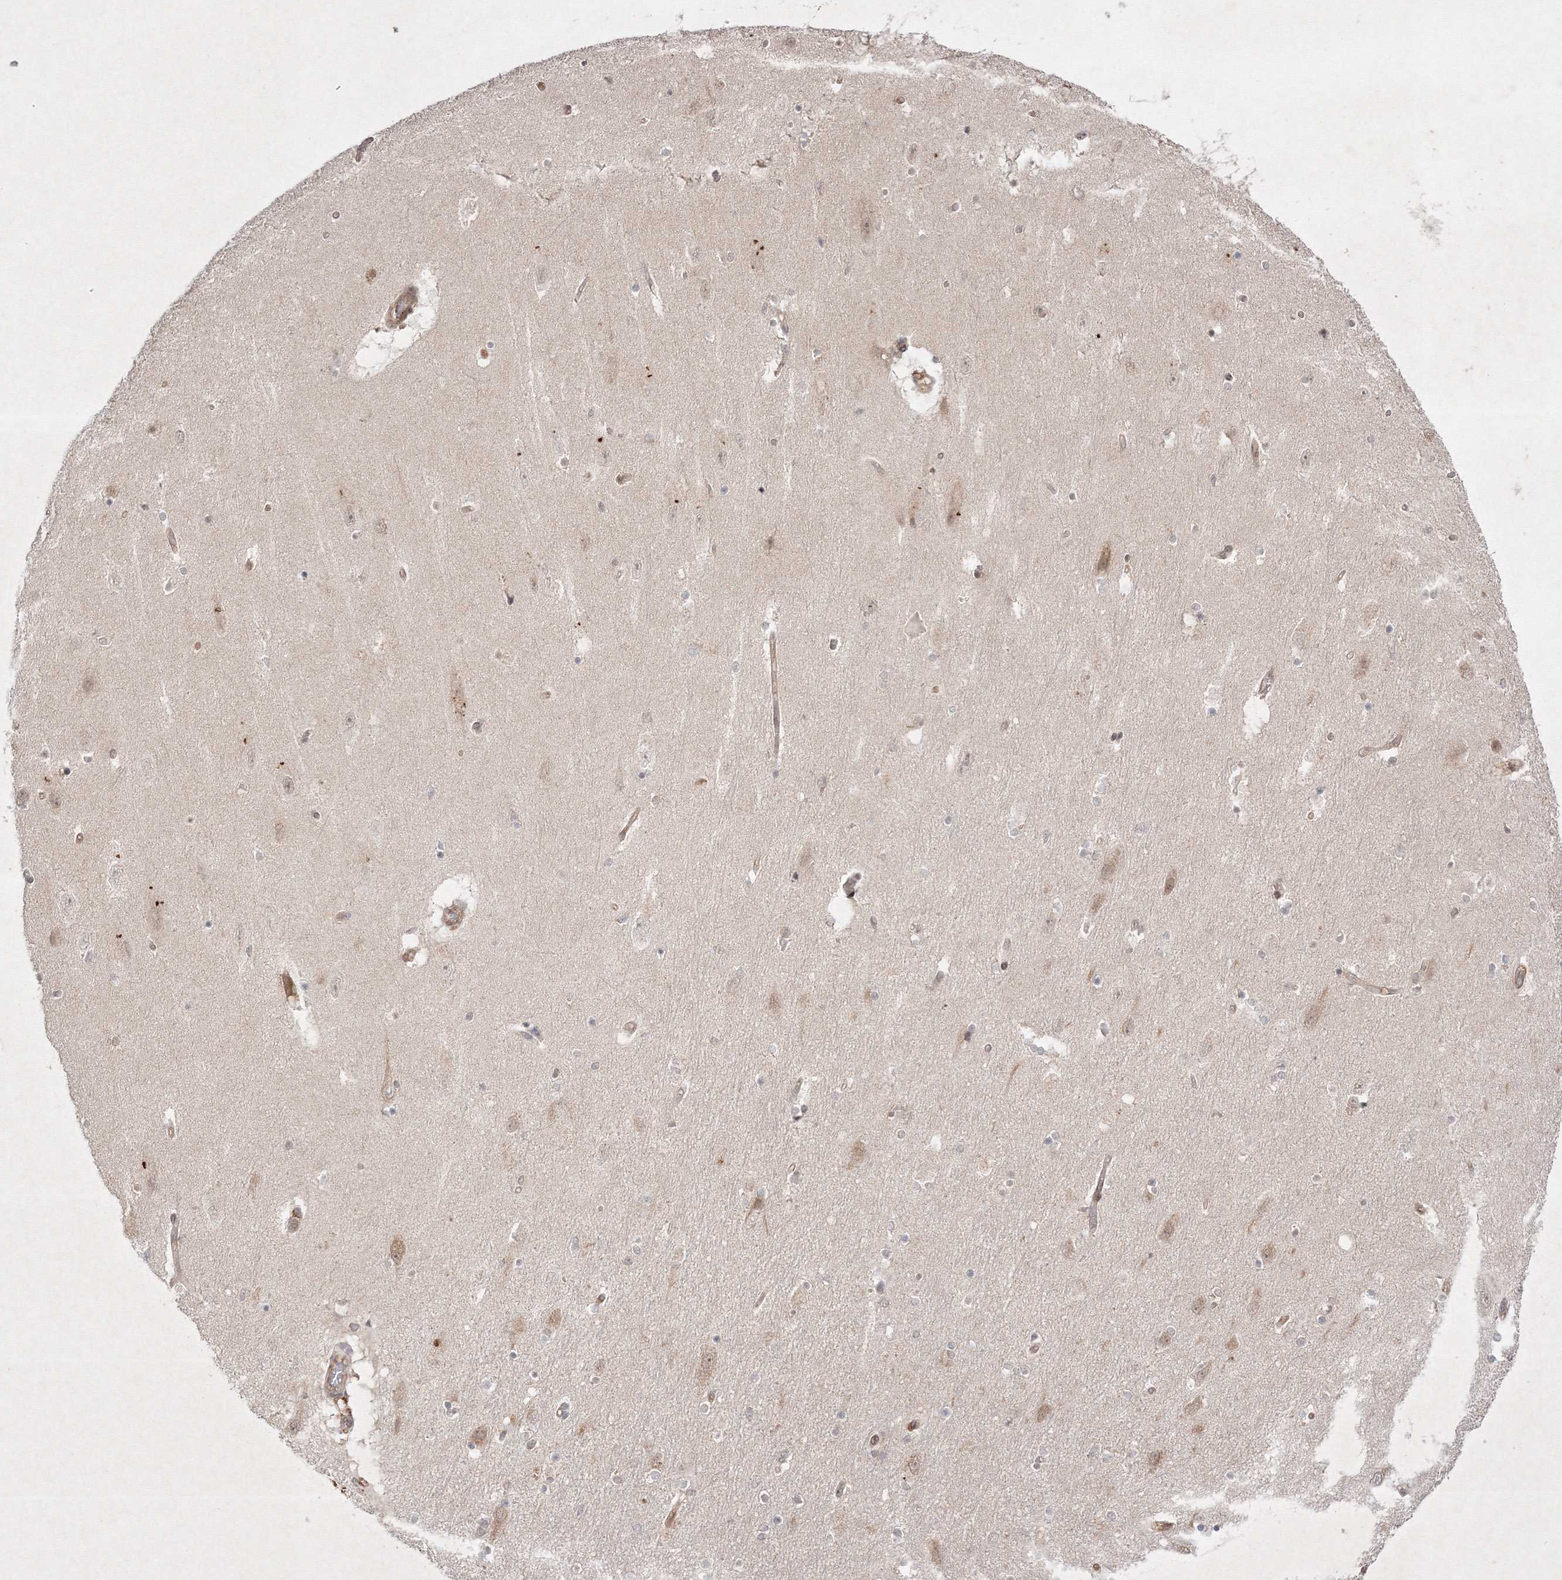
{"staining": {"intensity": "weak", "quantity": "<25%", "location": "cytoplasmic/membranous,nuclear"}, "tissue": "hippocampus", "cell_type": "Glial cells", "image_type": "normal", "snomed": [{"axis": "morphology", "description": "Normal tissue, NOS"}, {"axis": "topography", "description": "Hippocampus"}], "caption": "Immunohistochemistry (IHC) of benign human hippocampus shows no positivity in glial cells. (Brightfield microscopy of DAB IHC at high magnification).", "gene": "KIF20A", "patient": {"sex": "female", "age": 54}}